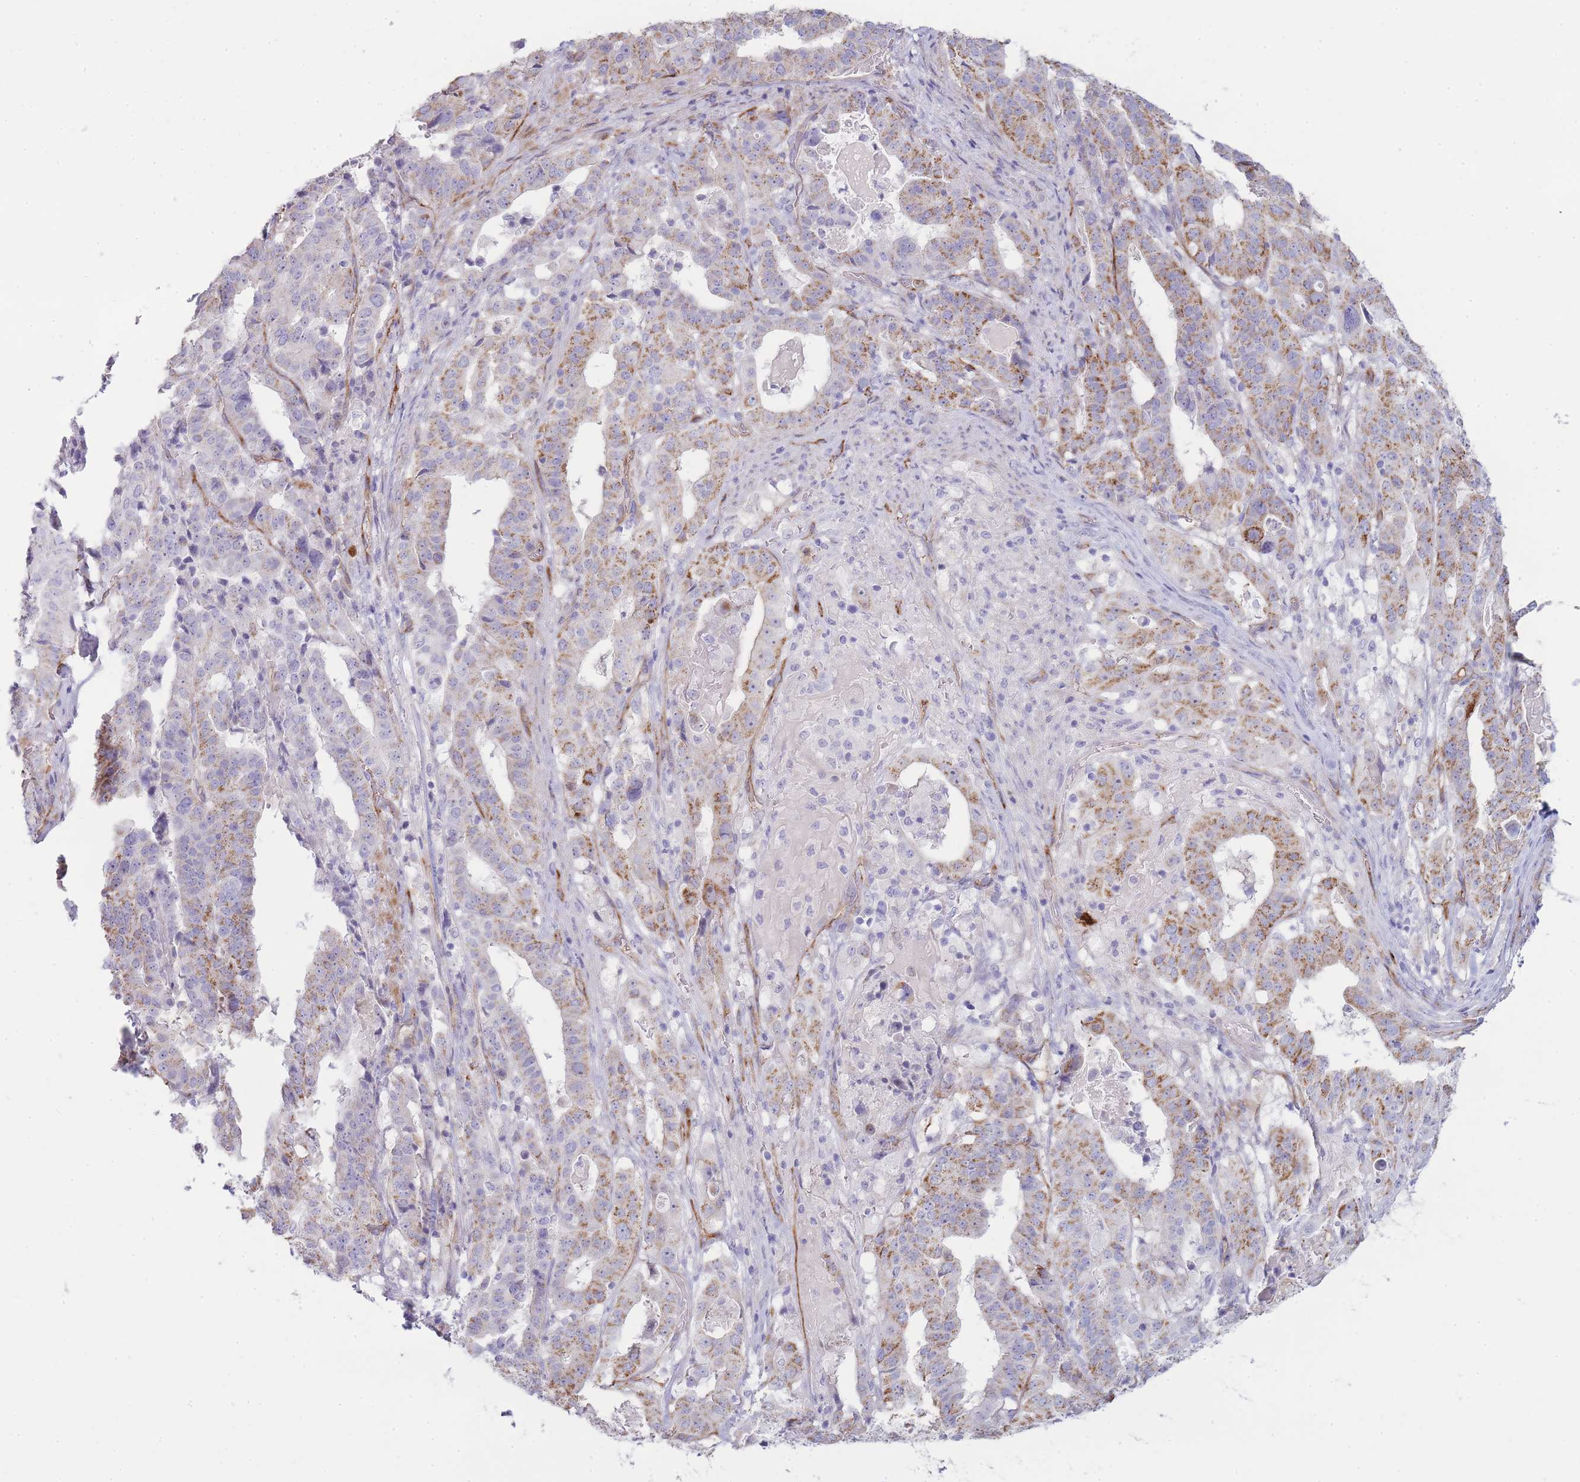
{"staining": {"intensity": "moderate", "quantity": "25%-75%", "location": "cytoplasmic/membranous"}, "tissue": "stomach cancer", "cell_type": "Tumor cells", "image_type": "cancer", "snomed": [{"axis": "morphology", "description": "Adenocarcinoma, NOS"}, {"axis": "topography", "description": "Stomach"}], "caption": "Immunohistochemistry photomicrograph of stomach cancer (adenocarcinoma) stained for a protein (brown), which displays medium levels of moderate cytoplasmic/membranous expression in about 25%-75% of tumor cells.", "gene": "UTP14A", "patient": {"sex": "male", "age": 48}}